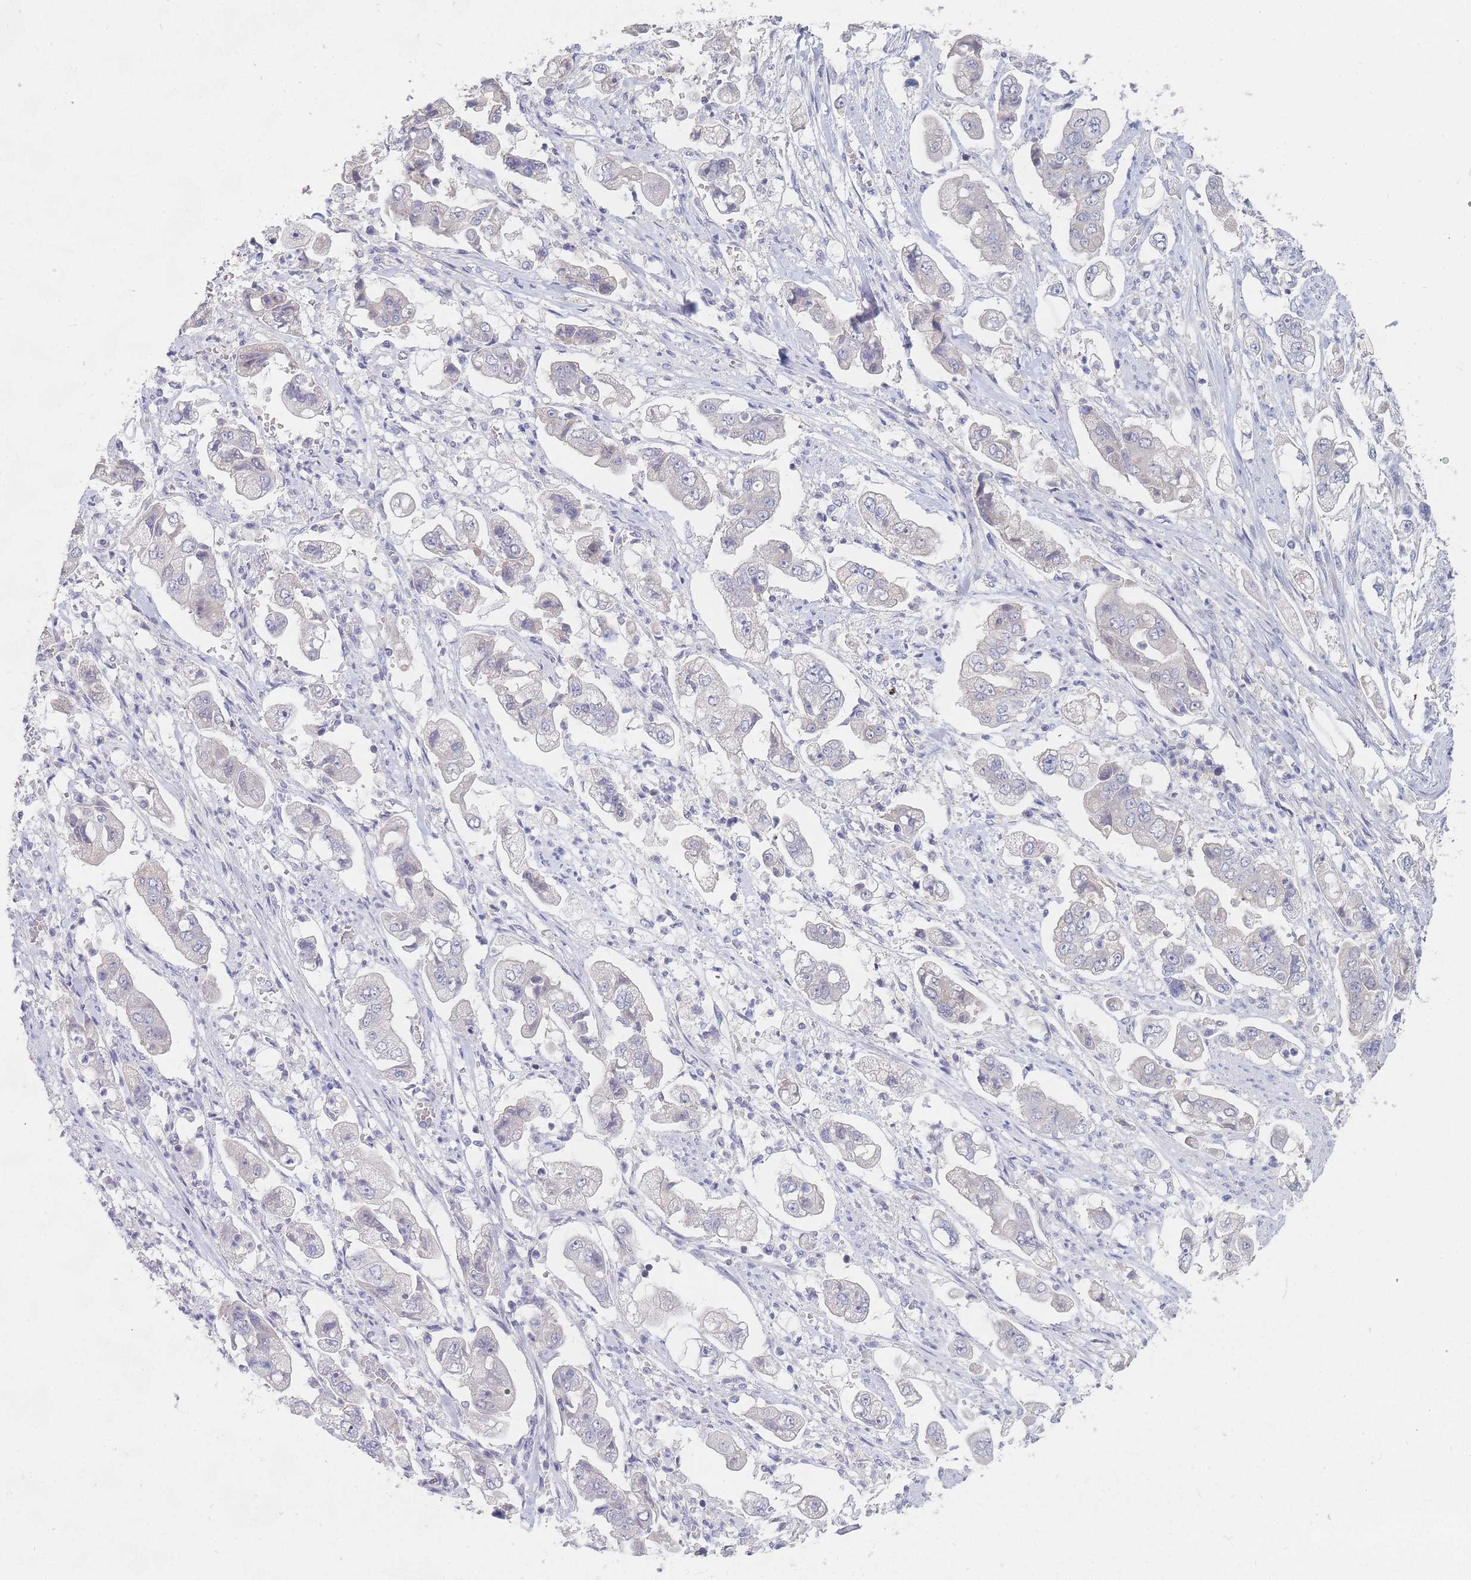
{"staining": {"intensity": "negative", "quantity": "none", "location": "none"}, "tissue": "stomach cancer", "cell_type": "Tumor cells", "image_type": "cancer", "snomed": [{"axis": "morphology", "description": "Adenocarcinoma, NOS"}, {"axis": "topography", "description": "Stomach"}], "caption": "A micrograph of human stomach cancer (adenocarcinoma) is negative for staining in tumor cells.", "gene": "PPP6C", "patient": {"sex": "male", "age": 62}}